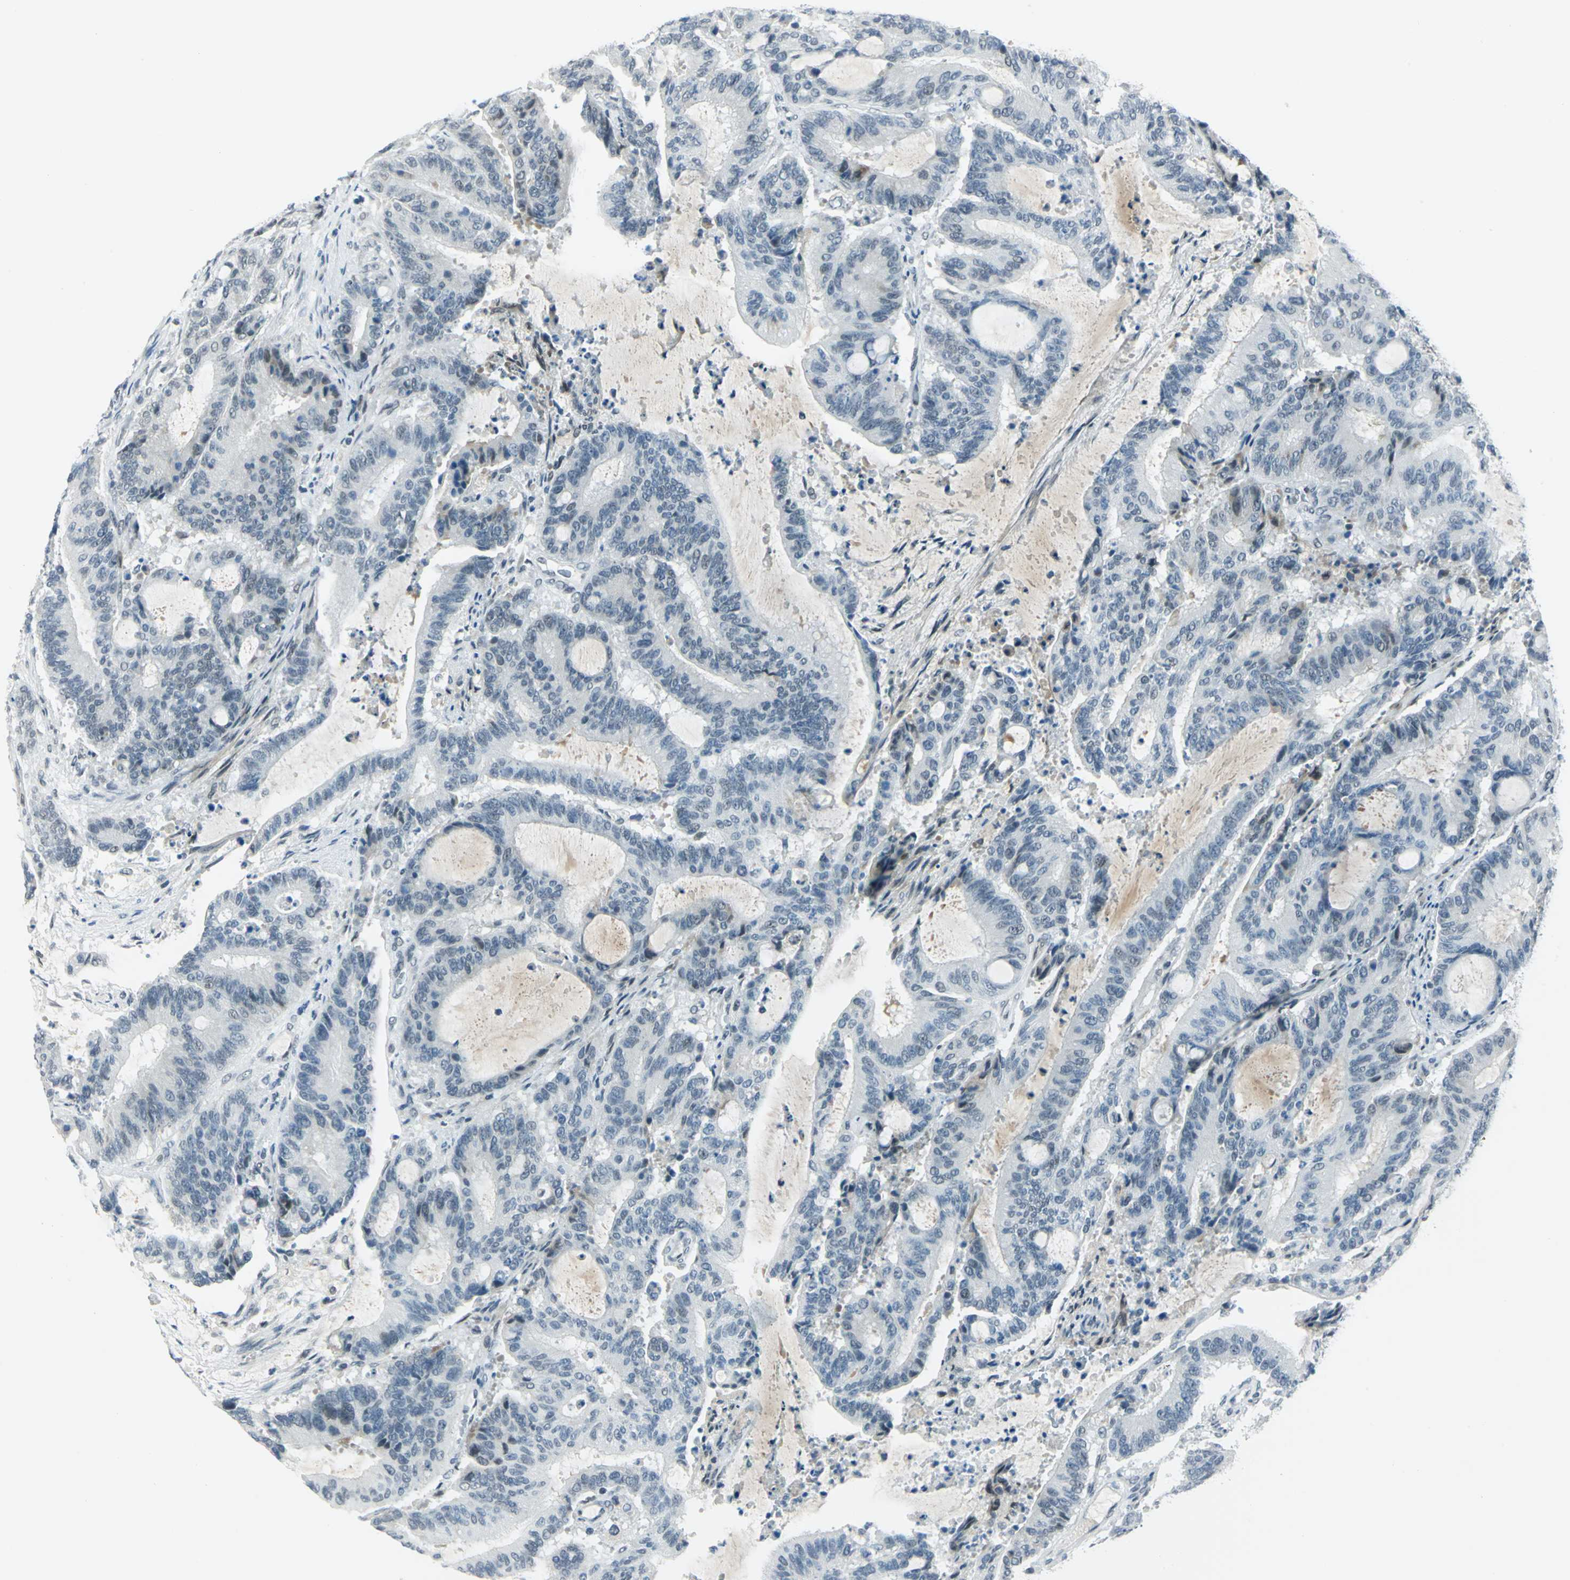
{"staining": {"intensity": "negative", "quantity": "none", "location": "none"}, "tissue": "liver cancer", "cell_type": "Tumor cells", "image_type": "cancer", "snomed": [{"axis": "morphology", "description": "Cholangiocarcinoma"}, {"axis": "topography", "description": "Liver"}], "caption": "This is a photomicrograph of immunohistochemistry (IHC) staining of liver cancer, which shows no expression in tumor cells.", "gene": "MTMR10", "patient": {"sex": "female", "age": 73}}